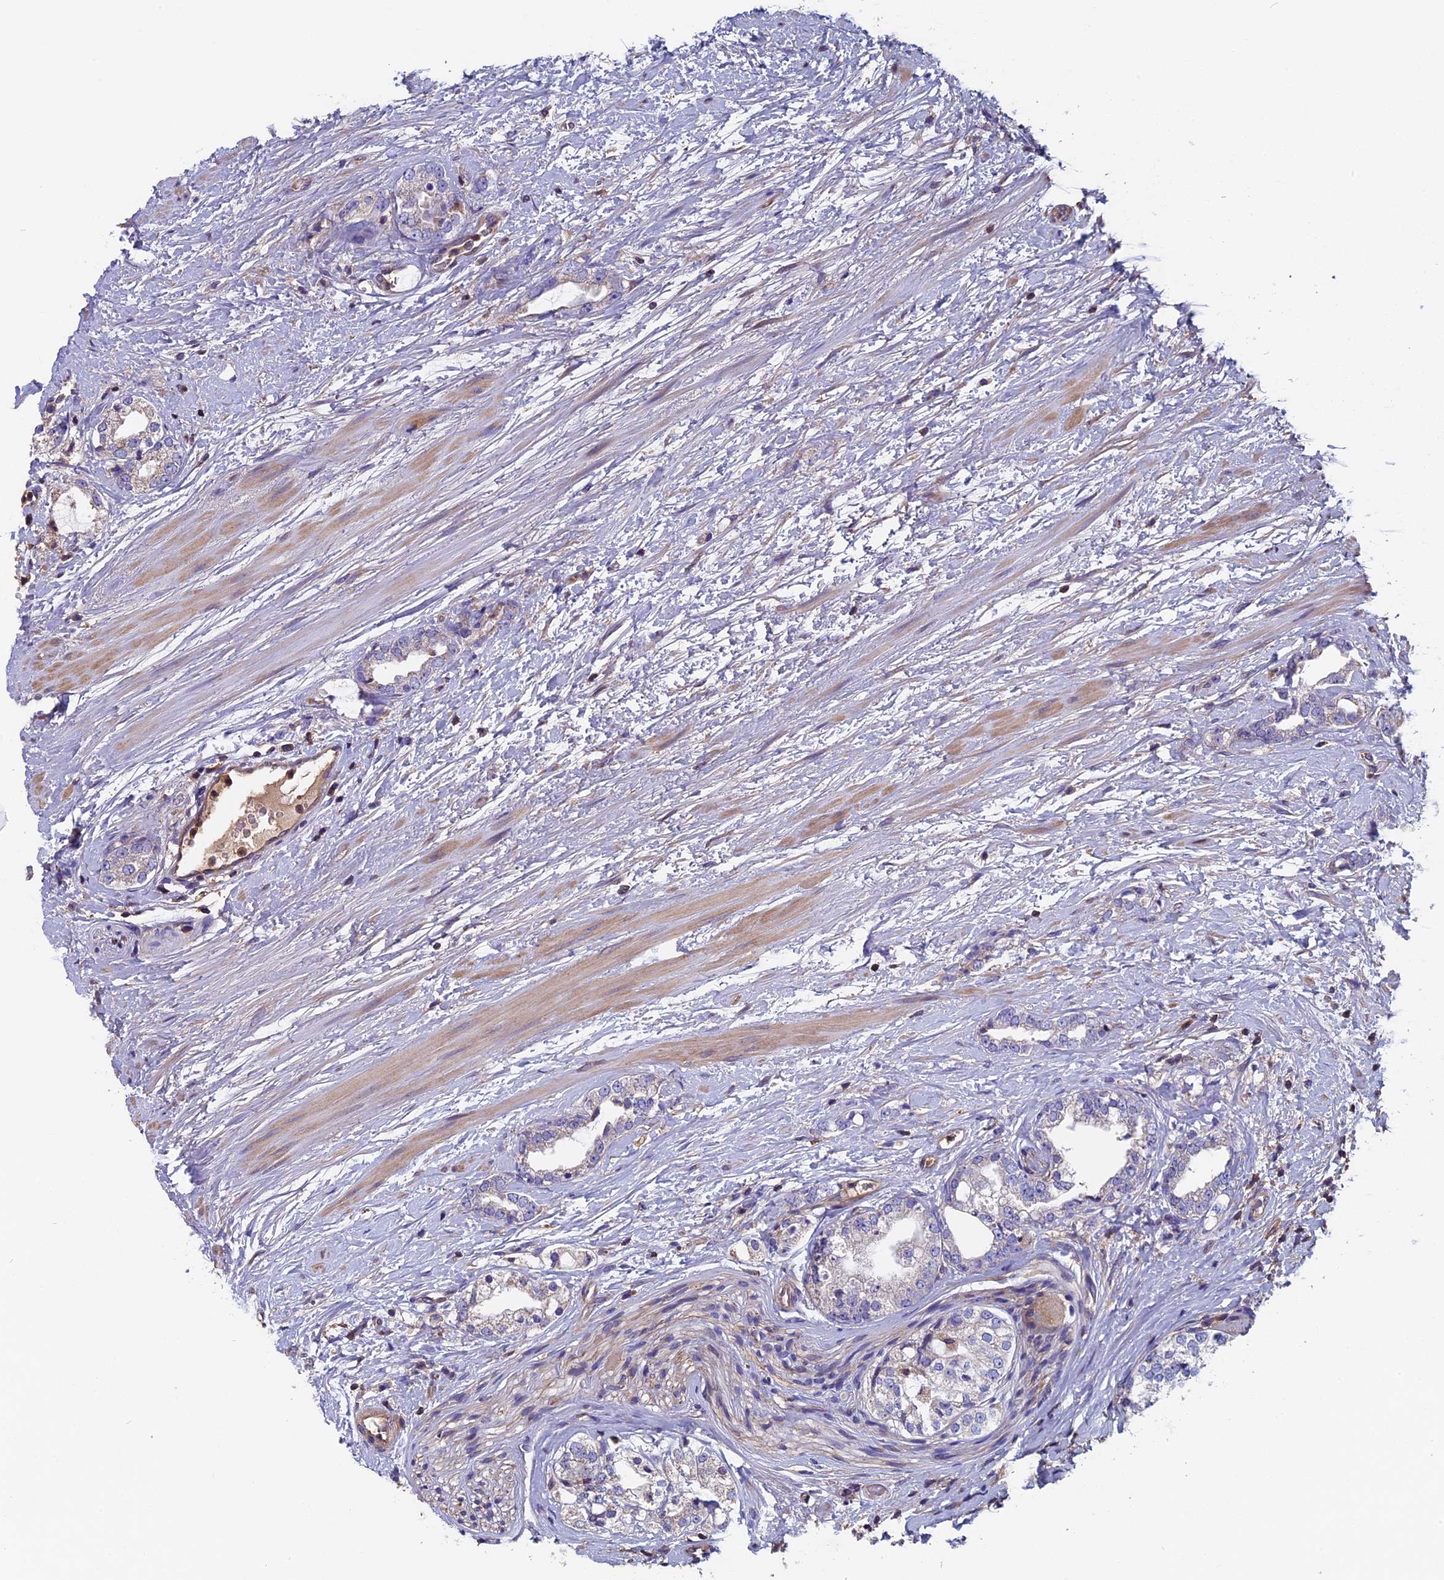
{"staining": {"intensity": "negative", "quantity": "none", "location": "none"}, "tissue": "prostate cancer", "cell_type": "Tumor cells", "image_type": "cancer", "snomed": [{"axis": "morphology", "description": "Adenocarcinoma, High grade"}, {"axis": "topography", "description": "Prostate"}], "caption": "Prostate high-grade adenocarcinoma stained for a protein using immunohistochemistry (IHC) reveals no staining tumor cells.", "gene": "CCDC153", "patient": {"sex": "male", "age": 64}}